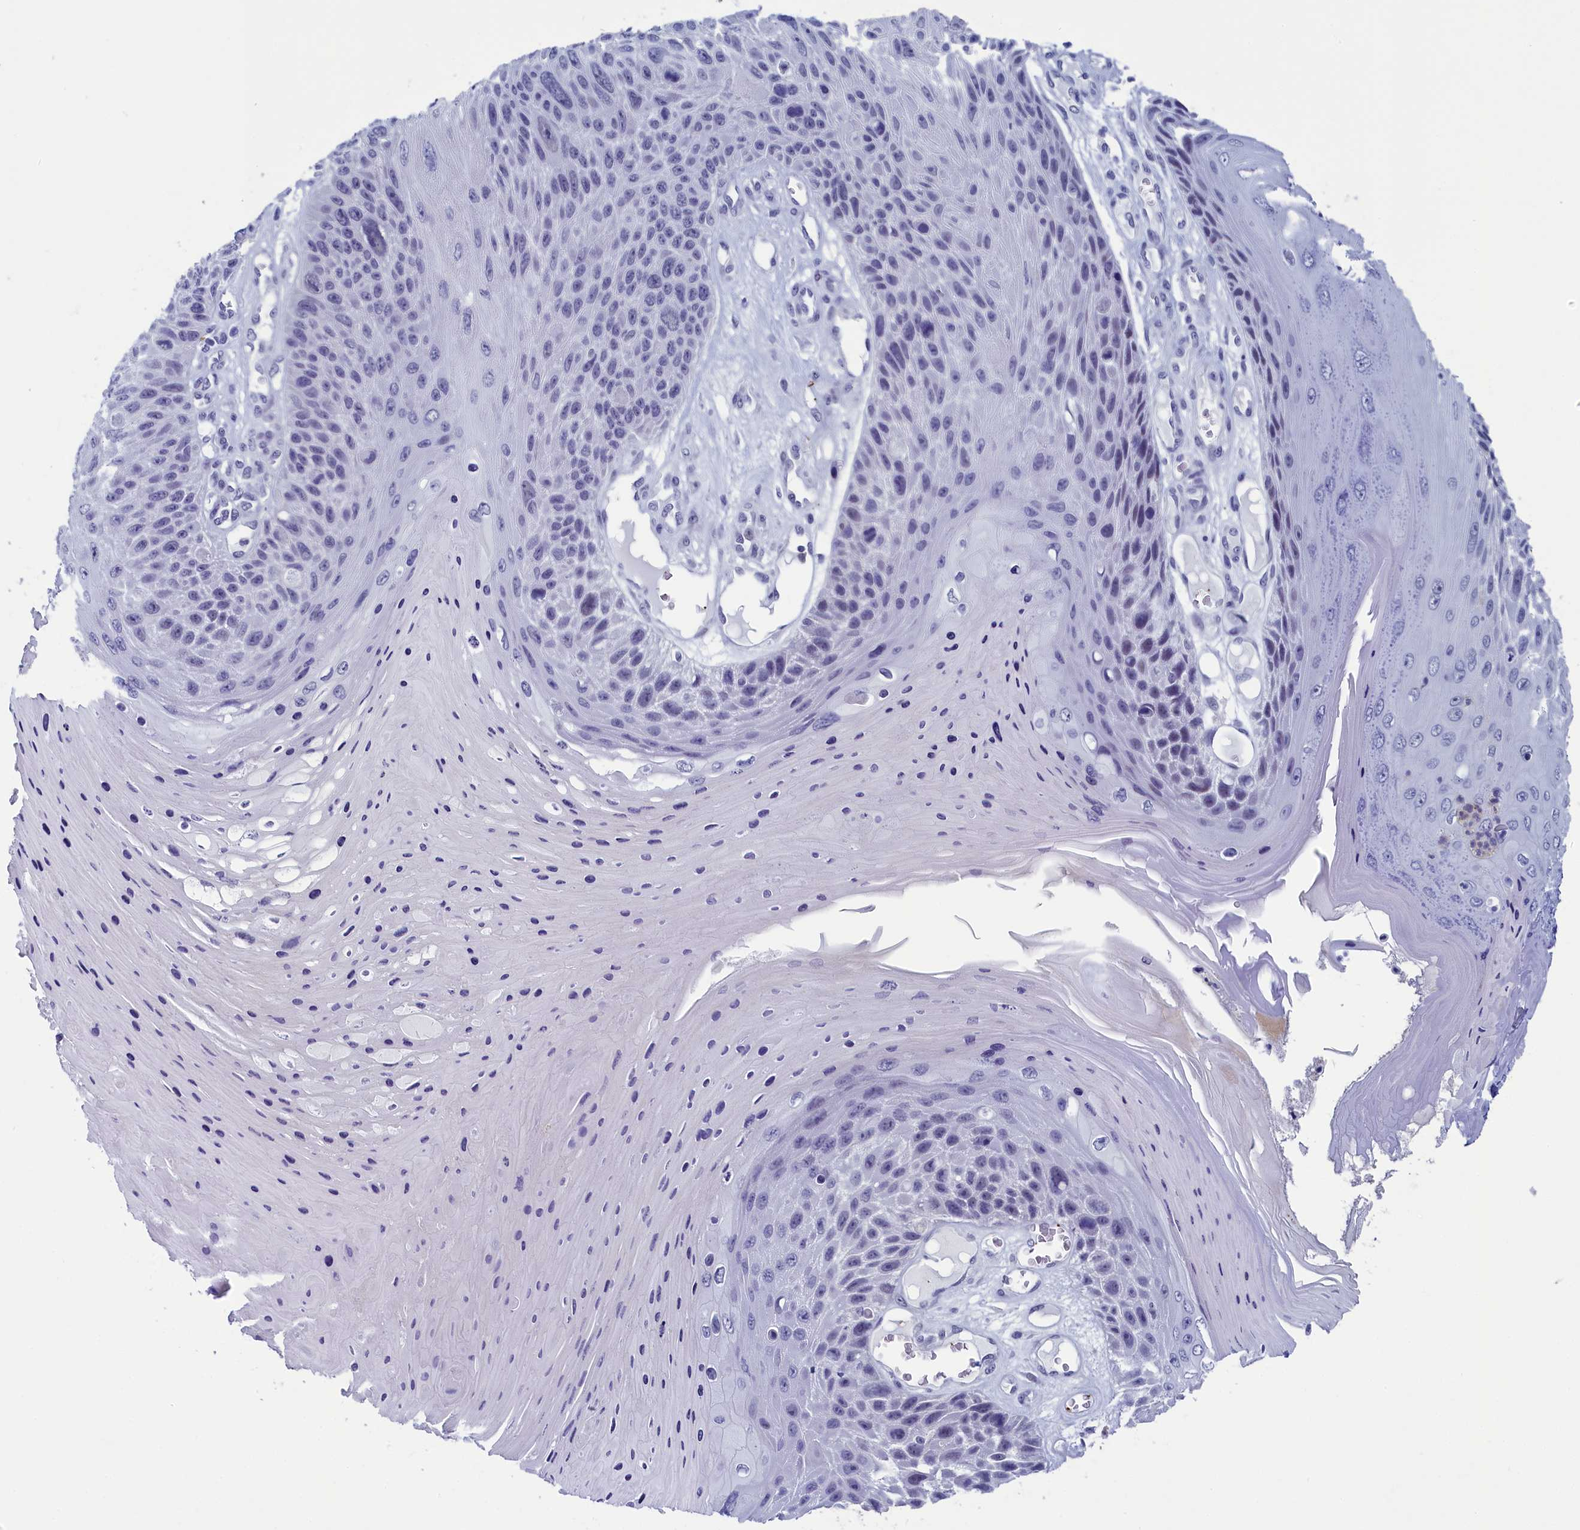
{"staining": {"intensity": "negative", "quantity": "none", "location": "none"}, "tissue": "skin cancer", "cell_type": "Tumor cells", "image_type": "cancer", "snomed": [{"axis": "morphology", "description": "Squamous cell carcinoma, NOS"}, {"axis": "topography", "description": "Skin"}], "caption": "Skin squamous cell carcinoma was stained to show a protein in brown. There is no significant expression in tumor cells.", "gene": "AIFM2", "patient": {"sex": "female", "age": 88}}